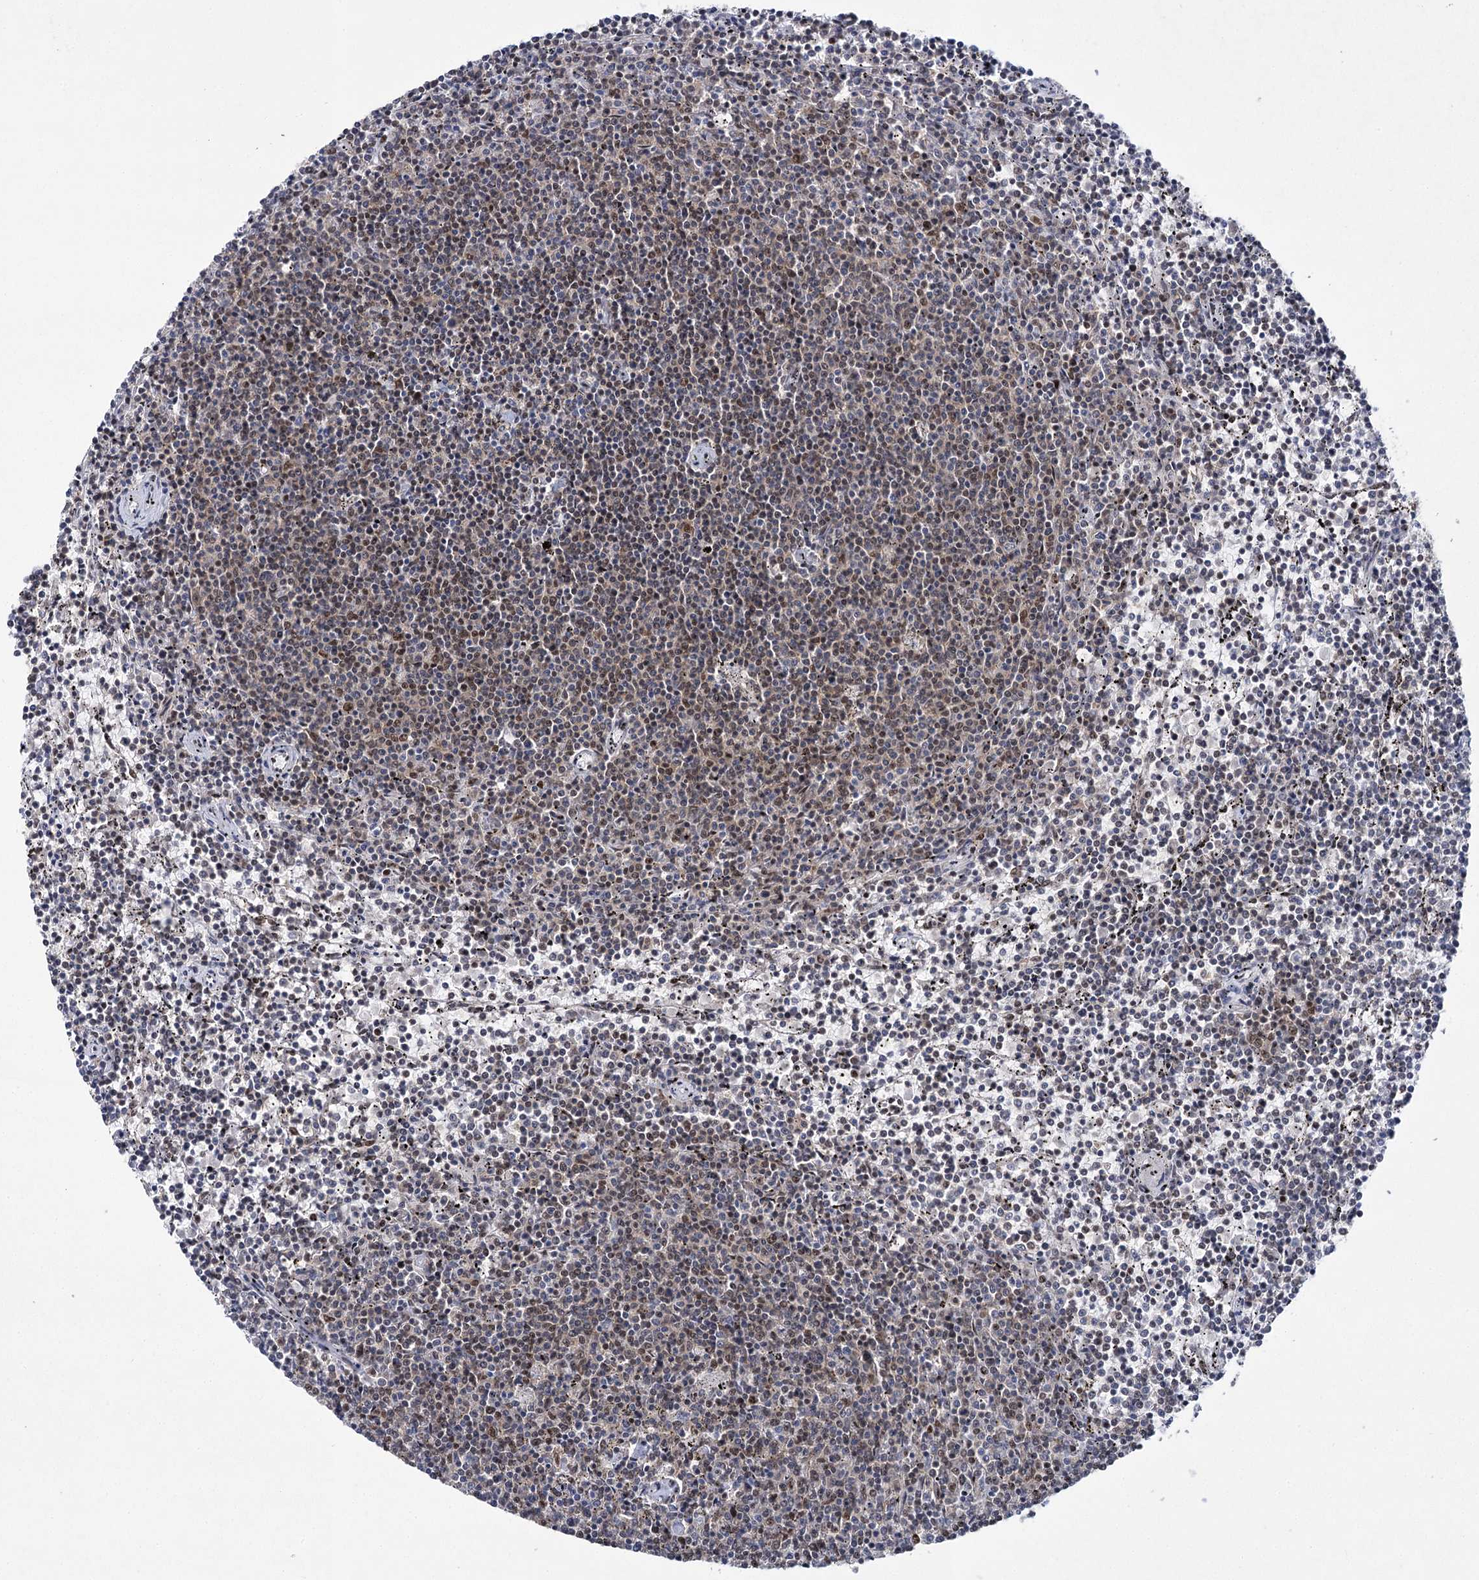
{"staining": {"intensity": "weak", "quantity": "25%-75%", "location": "nuclear"}, "tissue": "lymphoma", "cell_type": "Tumor cells", "image_type": "cancer", "snomed": [{"axis": "morphology", "description": "Malignant lymphoma, non-Hodgkin's type, Low grade"}, {"axis": "topography", "description": "Spleen"}], "caption": "Immunohistochemical staining of low-grade malignant lymphoma, non-Hodgkin's type reveals low levels of weak nuclear protein expression in about 25%-75% of tumor cells. (DAB (3,3'-diaminobenzidine) IHC with brightfield microscopy, high magnification).", "gene": "SCAF8", "patient": {"sex": "female", "age": 50}}